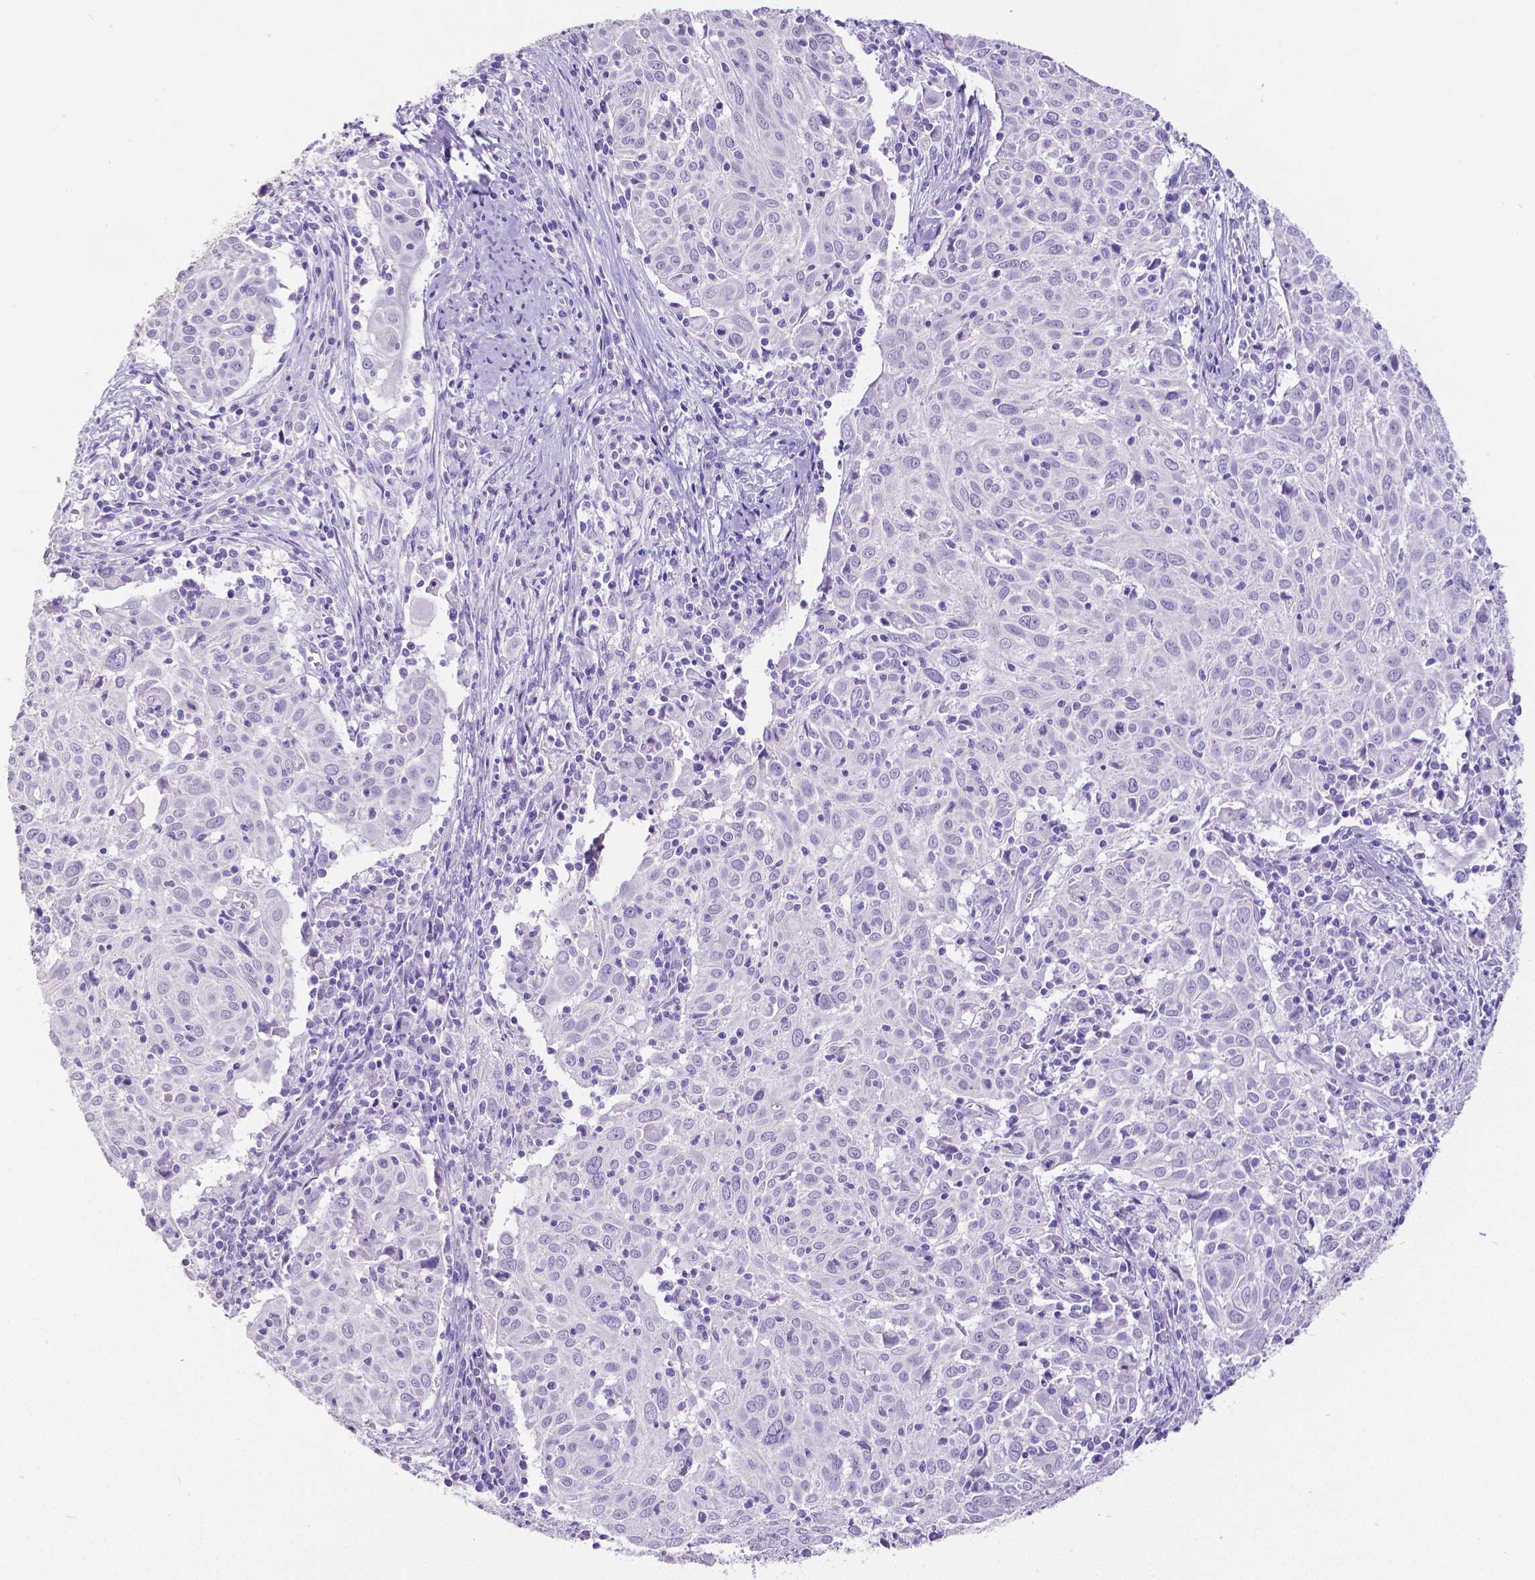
{"staining": {"intensity": "negative", "quantity": "none", "location": "none"}, "tissue": "cervical cancer", "cell_type": "Tumor cells", "image_type": "cancer", "snomed": [{"axis": "morphology", "description": "Squamous cell carcinoma, NOS"}, {"axis": "topography", "description": "Cervix"}], "caption": "The photomicrograph demonstrates no staining of tumor cells in cervical squamous cell carcinoma.", "gene": "SATB2", "patient": {"sex": "female", "age": 39}}